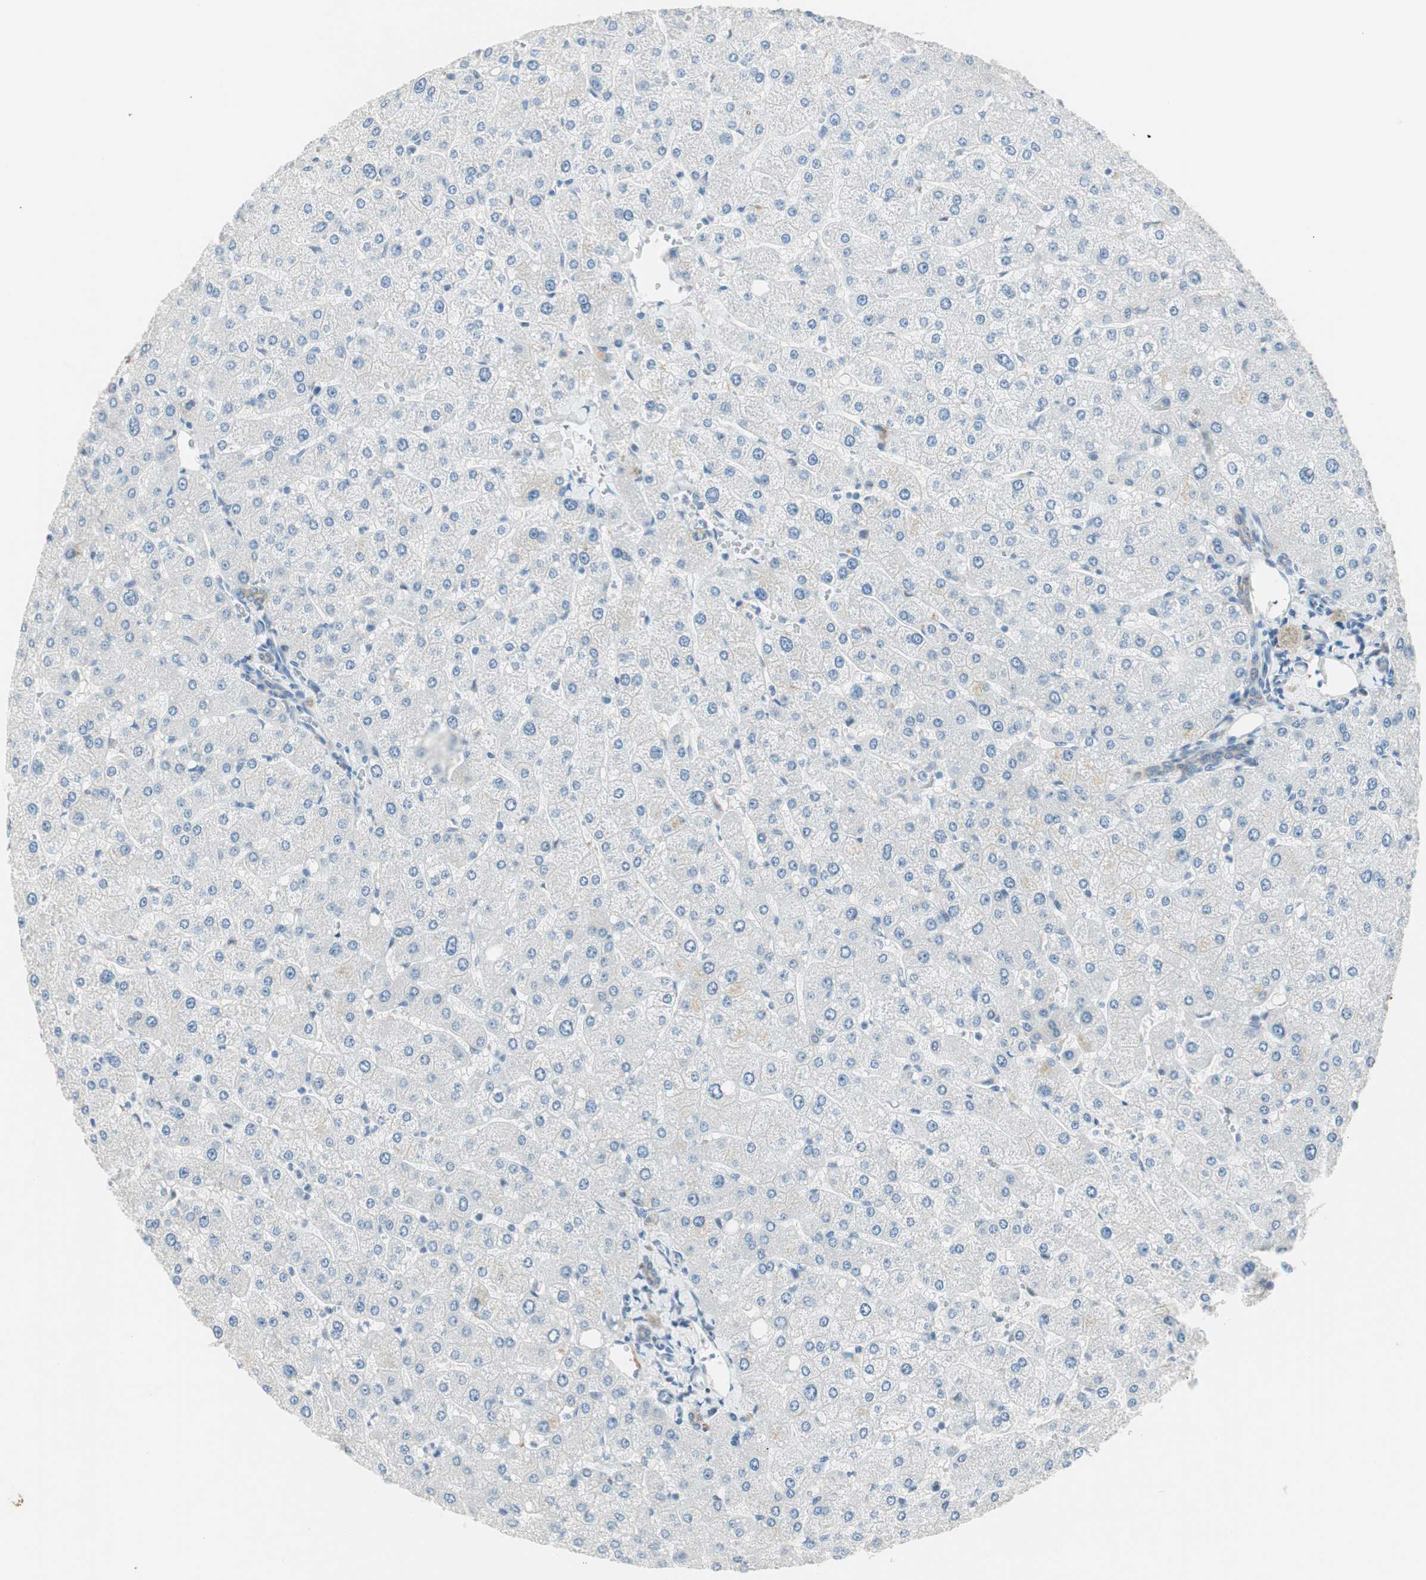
{"staining": {"intensity": "weak", "quantity": ">75%", "location": "cytoplasmic/membranous"}, "tissue": "liver", "cell_type": "Cholangiocytes", "image_type": "normal", "snomed": [{"axis": "morphology", "description": "Normal tissue, NOS"}, {"axis": "topography", "description": "Liver"}], "caption": "DAB immunohistochemical staining of normal liver reveals weak cytoplasmic/membranous protein staining in about >75% of cholangiocytes.", "gene": "GNAO1", "patient": {"sex": "male", "age": 55}}